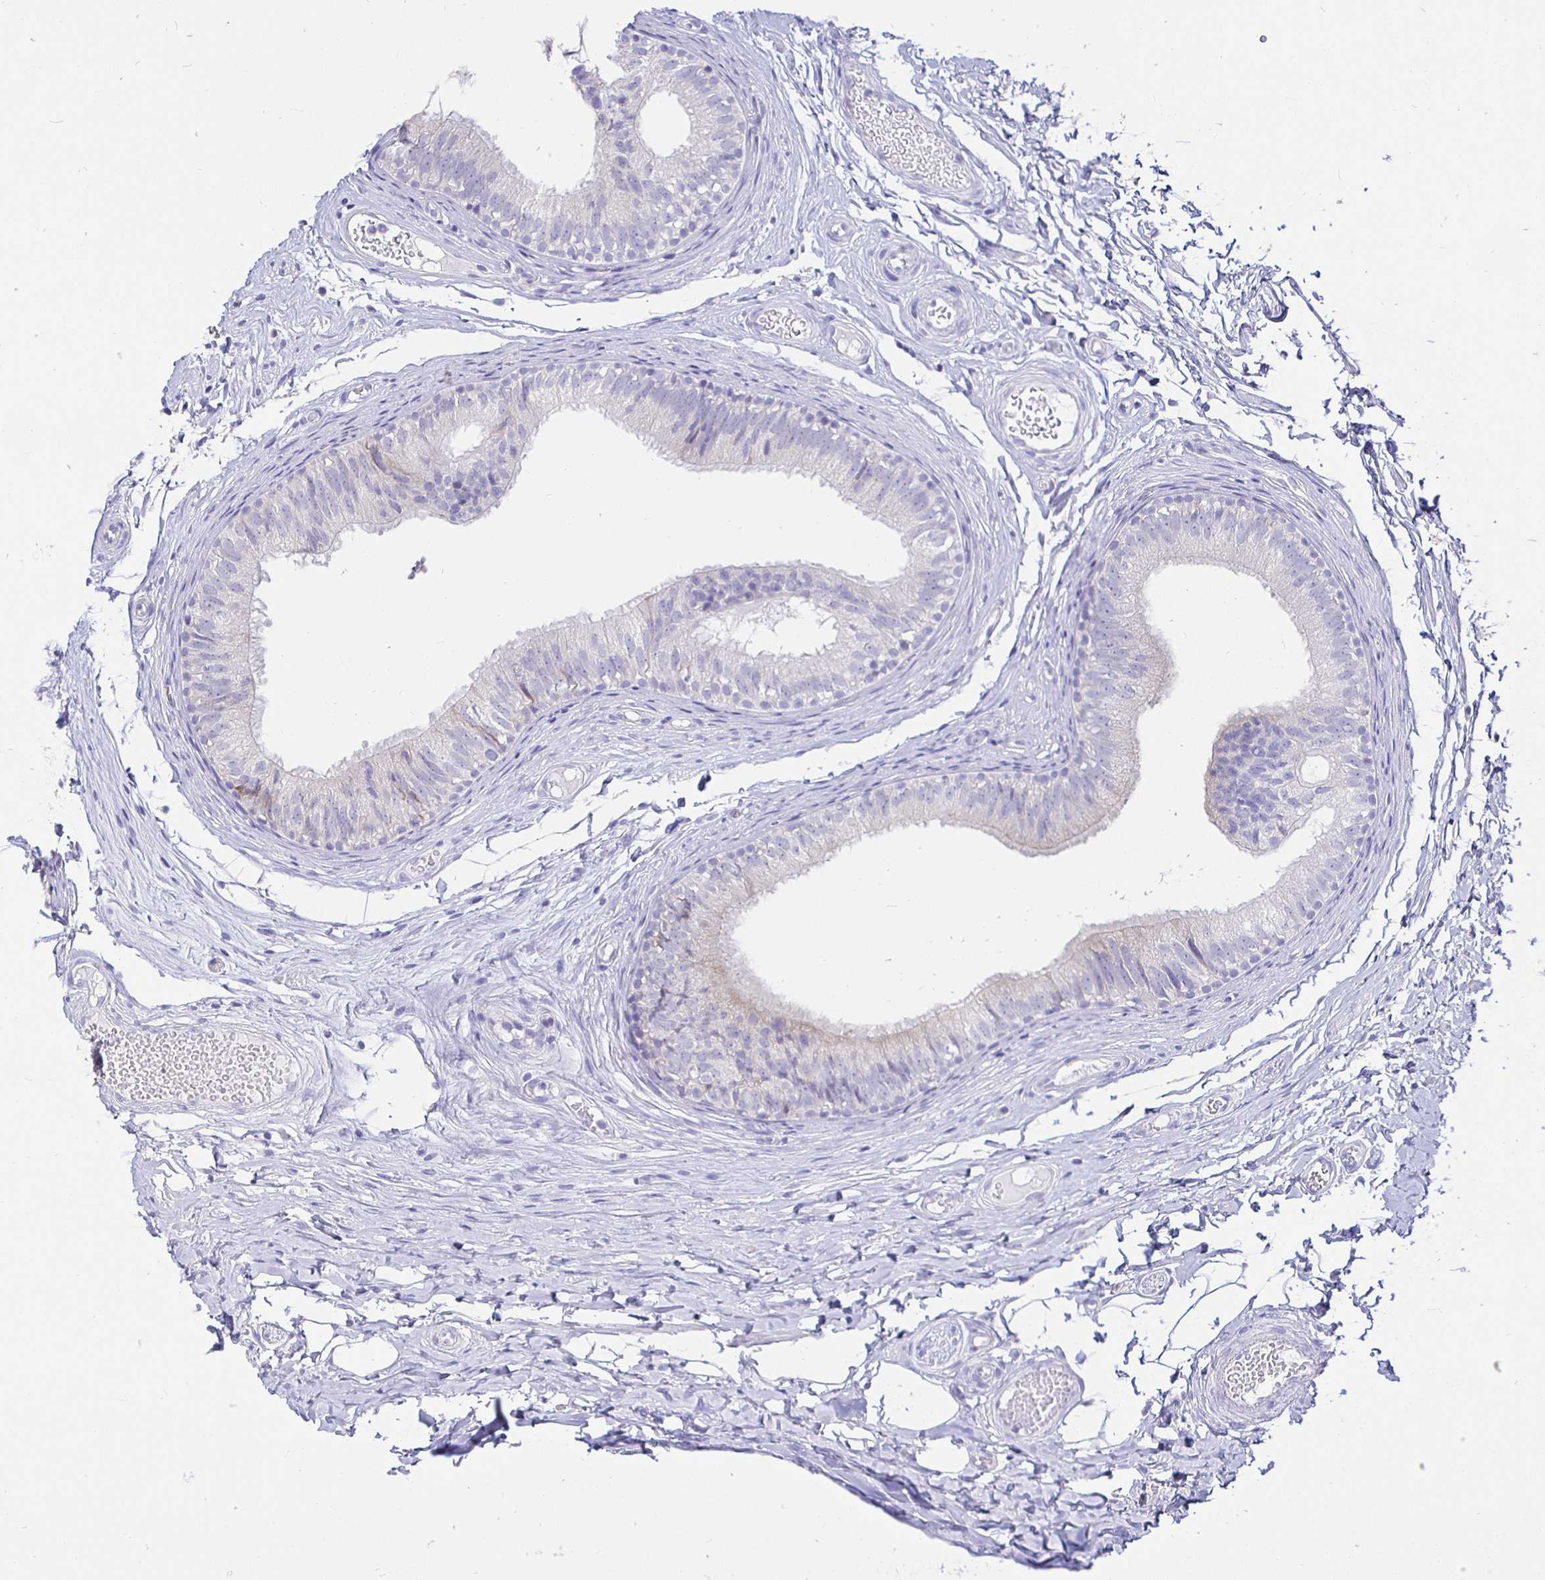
{"staining": {"intensity": "negative", "quantity": "none", "location": "none"}, "tissue": "epididymis", "cell_type": "Glandular cells", "image_type": "normal", "snomed": [{"axis": "morphology", "description": "Normal tissue, NOS"}, {"axis": "morphology", "description": "Seminoma, NOS"}, {"axis": "topography", "description": "Testis"}, {"axis": "topography", "description": "Epididymis"}], "caption": "Protein analysis of unremarkable epididymis demonstrates no significant staining in glandular cells. (Brightfield microscopy of DAB immunohistochemistry (IHC) at high magnification).", "gene": "UMOD", "patient": {"sex": "male", "age": 34}}